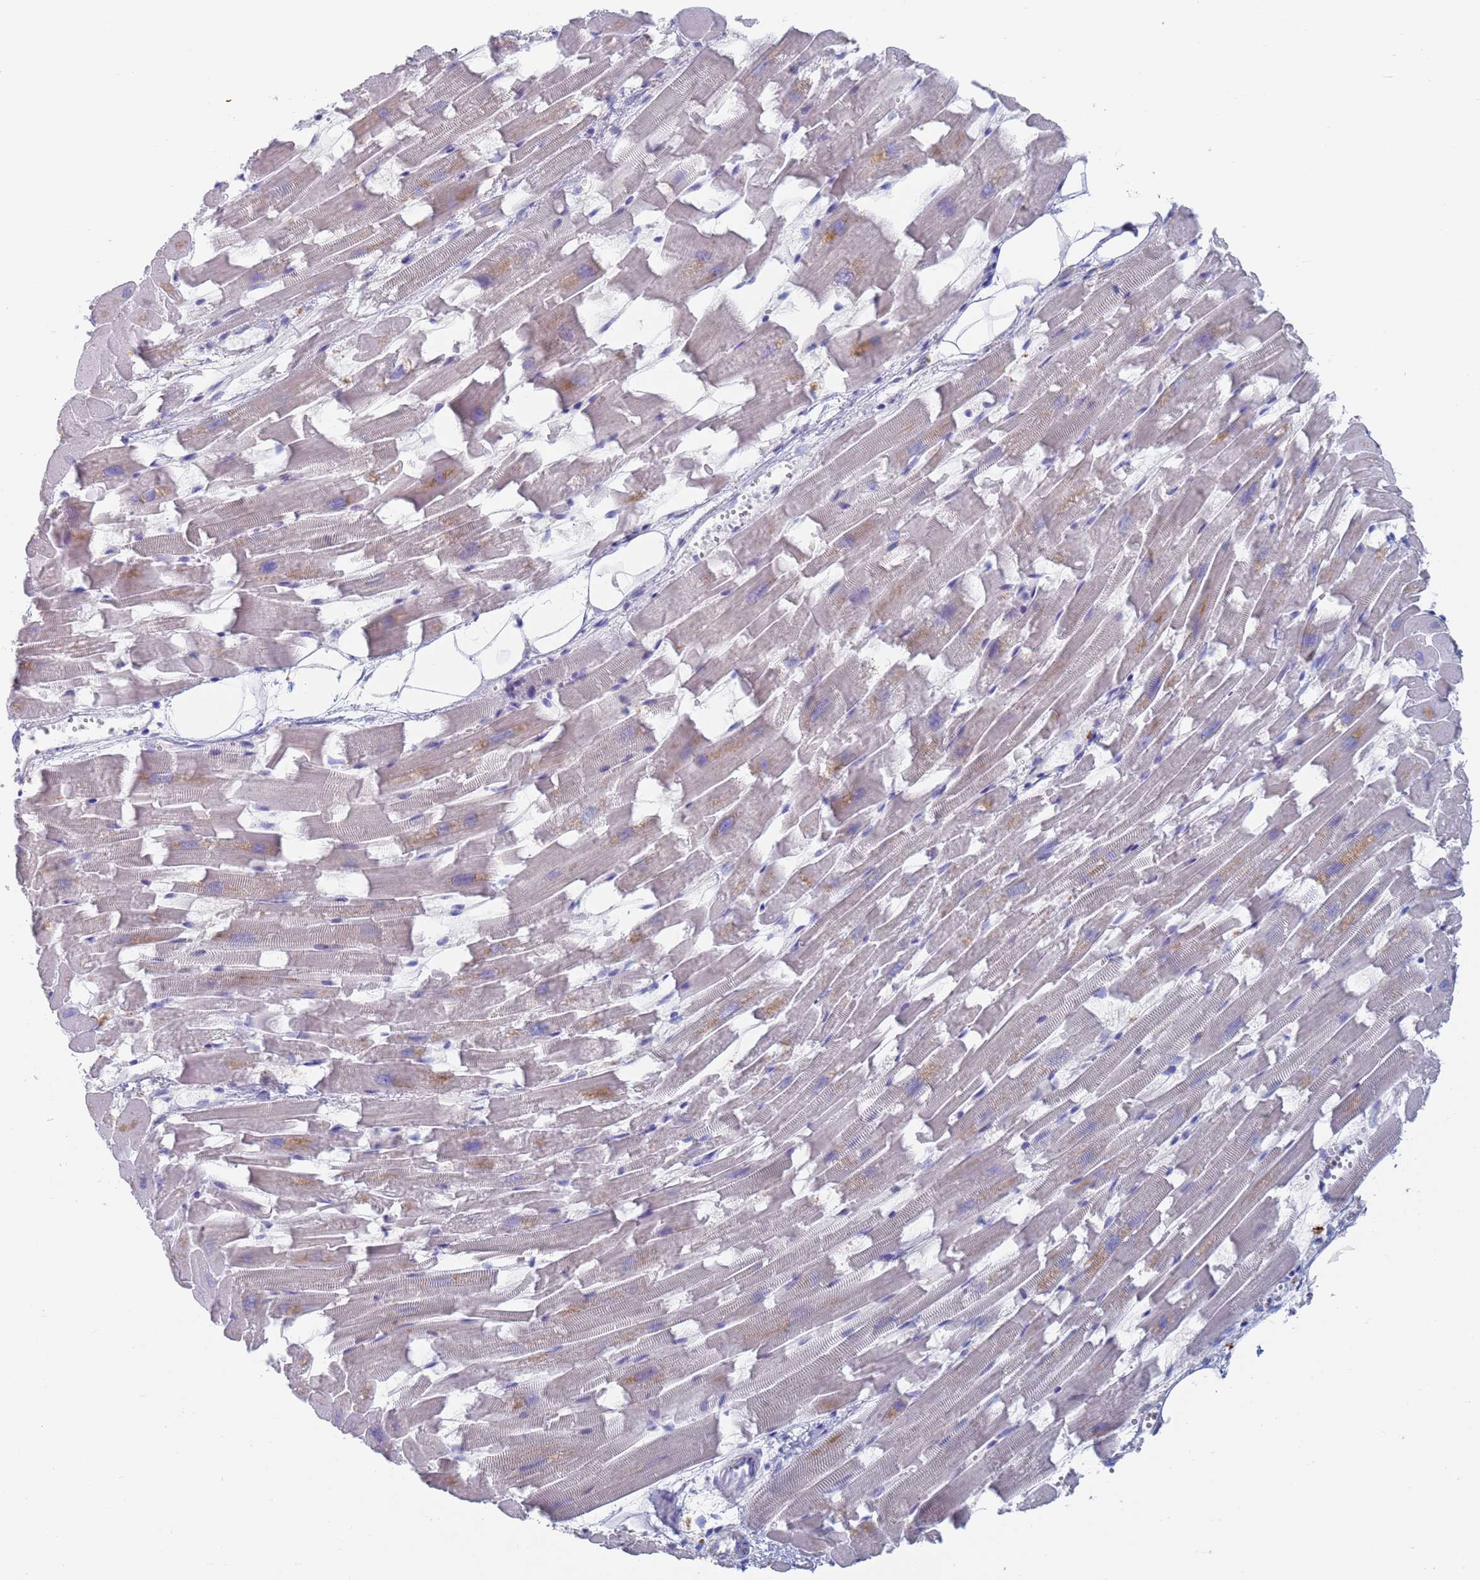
{"staining": {"intensity": "weak", "quantity": "<25%", "location": "cytoplasmic/membranous"}, "tissue": "heart muscle", "cell_type": "Cardiomyocytes", "image_type": "normal", "snomed": [{"axis": "morphology", "description": "Normal tissue, NOS"}, {"axis": "topography", "description": "Heart"}], "caption": "The histopathology image shows no significant staining in cardiomyocytes of heart muscle. (DAB (3,3'-diaminobenzidine) IHC, high magnification).", "gene": "FUCA1", "patient": {"sex": "female", "age": 64}}